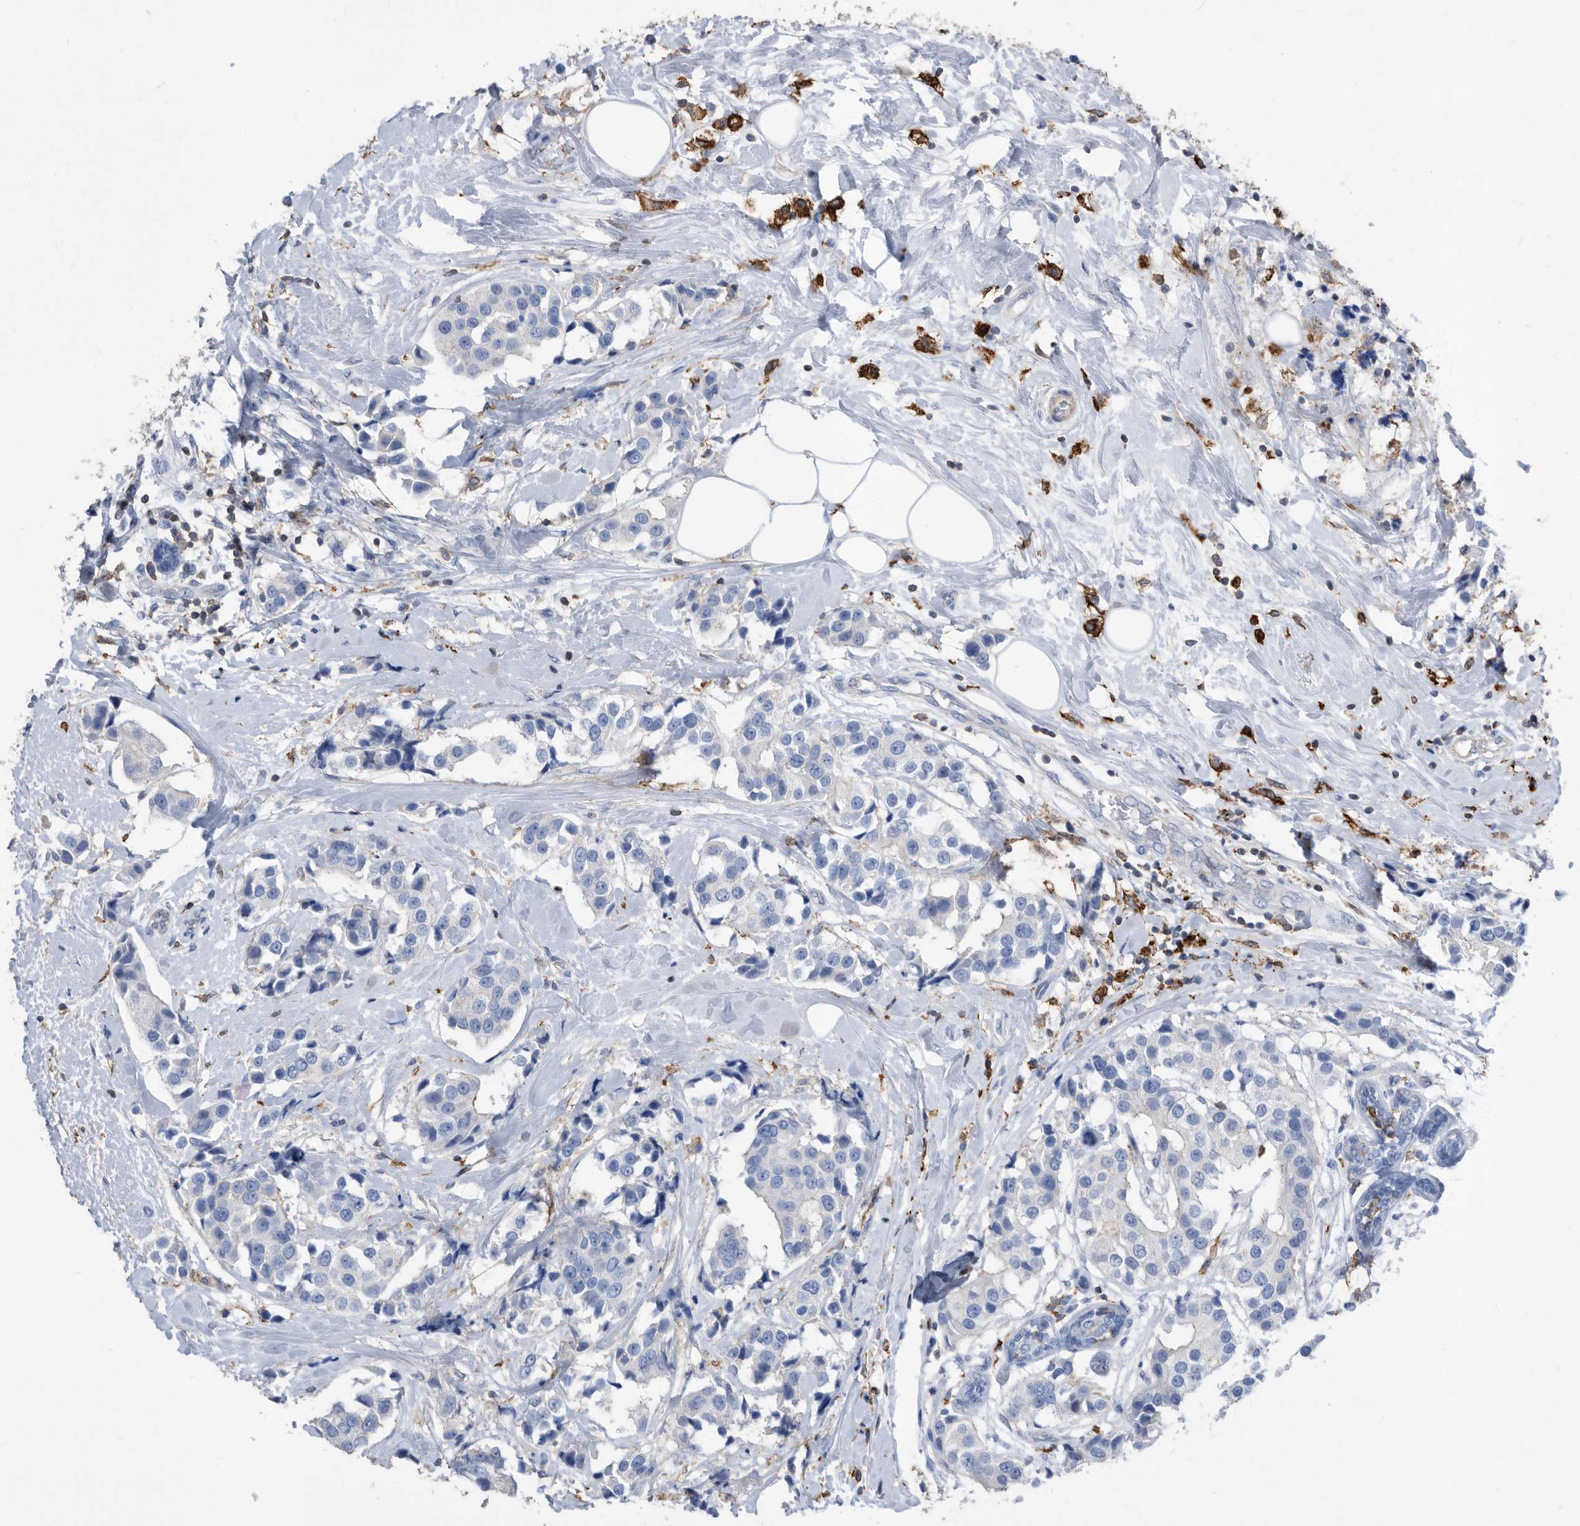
{"staining": {"intensity": "negative", "quantity": "none", "location": "none"}, "tissue": "breast cancer", "cell_type": "Tumor cells", "image_type": "cancer", "snomed": [{"axis": "morphology", "description": "Normal tissue, NOS"}, {"axis": "morphology", "description": "Duct carcinoma"}, {"axis": "topography", "description": "Breast"}], "caption": "High power microscopy image of an IHC histopathology image of breast cancer (invasive ductal carcinoma), revealing no significant staining in tumor cells.", "gene": "MS4A4A", "patient": {"sex": "female", "age": 39}}